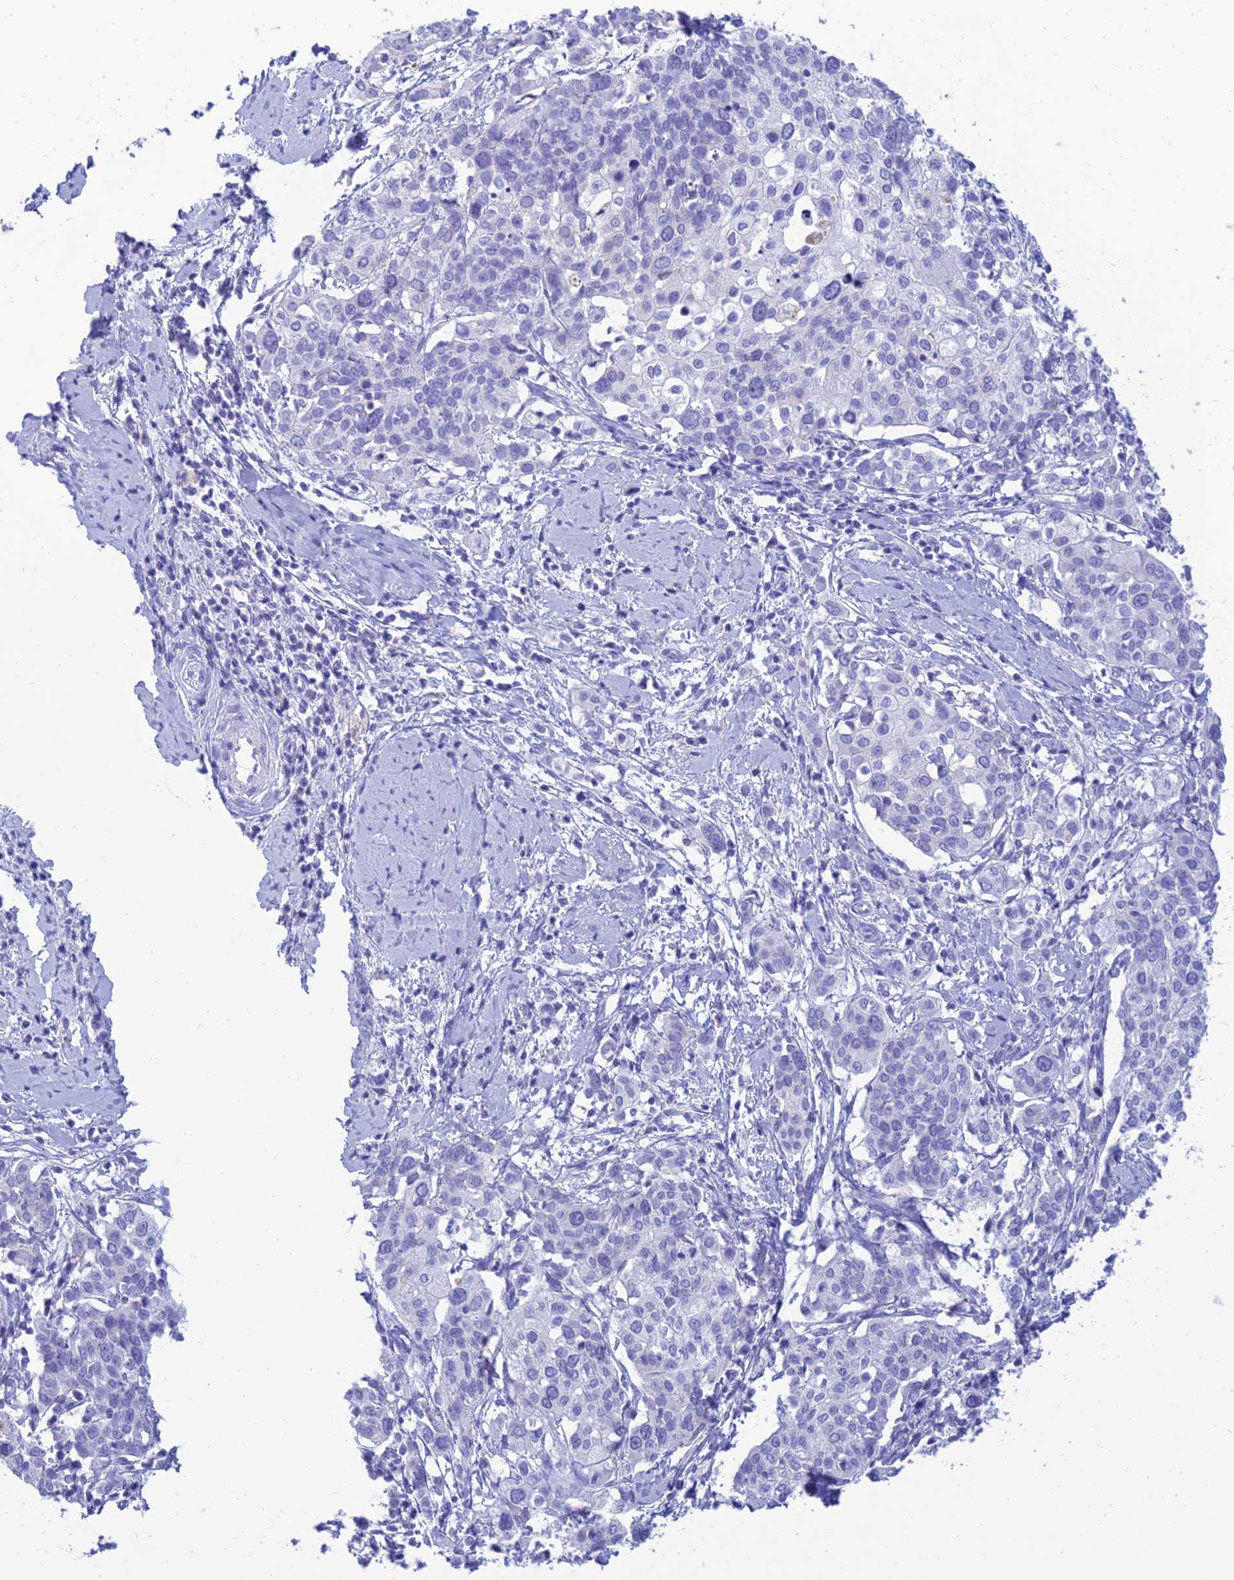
{"staining": {"intensity": "negative", "quantity": "none", "location": "none"}, "tissue": "cervical cancer", "cell_type": "Tumor cells", "image_type": "cancer", "snomed": [{"axis": "morphology", "description": "Squamous cell carcinoma, NOS"}, {"axis": "topography", "description": "Cervix"}], "caption": "A high-resolution photomicrograph shows immunohistochemistry staining of cervical cancer, which reveals no significant expression in tumor cells.", "gene": "MAL2", "patient": {"sex": "female", "age": 44}}